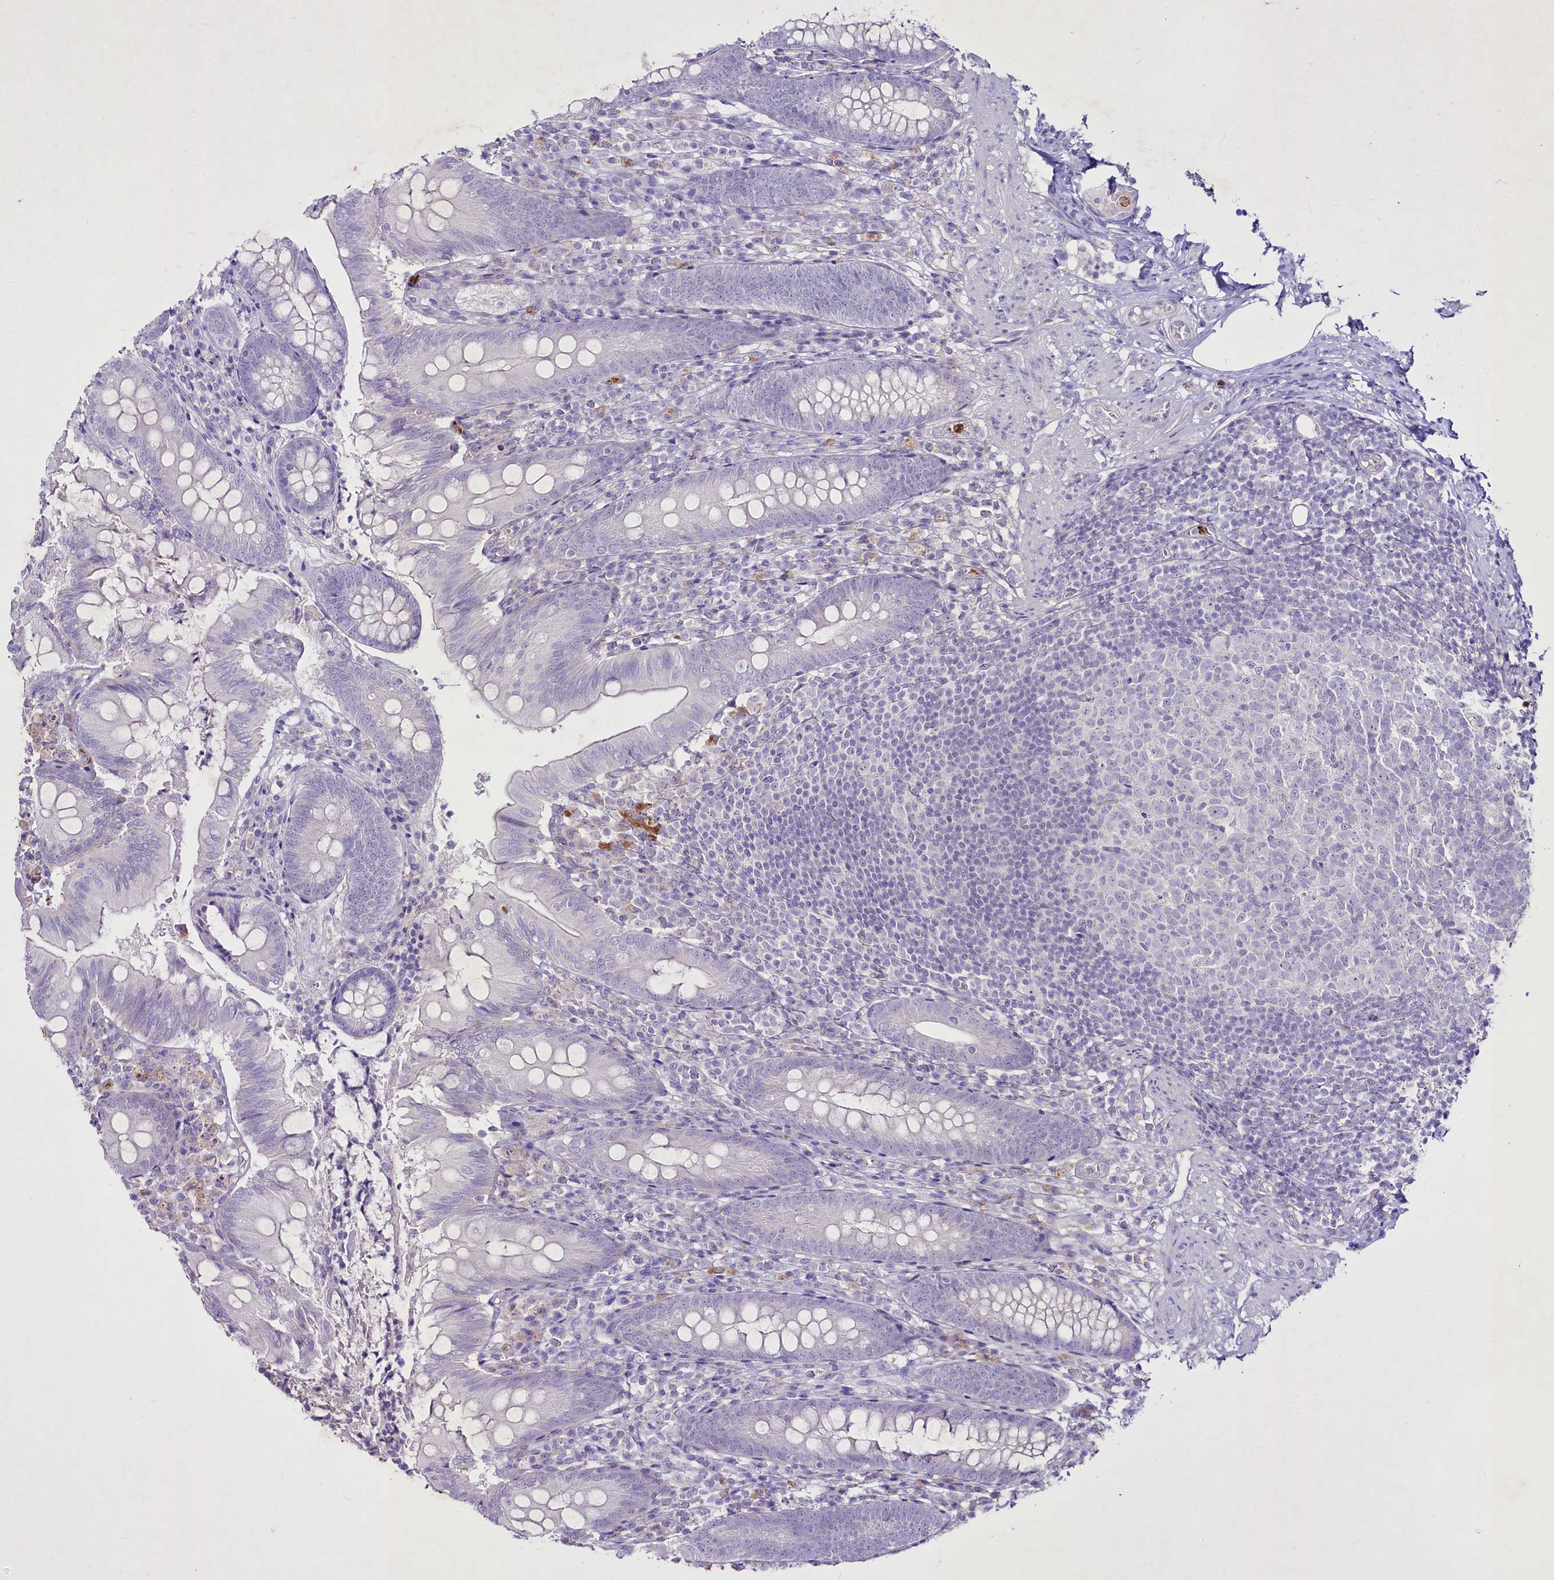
{"staining": {"intensity": "negative", "quantity": "none", "location": "none"}, "tissue": "appendix", "cell_type": "Glandular cells", "image_type": "normal", "snomed": [{"axis": "morphology", "description": "Normal tissue, NOS"}, {"axis": "topography", "description": "Appendix"}], "caption": "Immunohistochemistry (IHC) image of benign appendix stained for a protein (brown), which displays no positivity in glandular cells.", "gene": "FAM209B", "patient": {"sex": "male", "age": 55}}